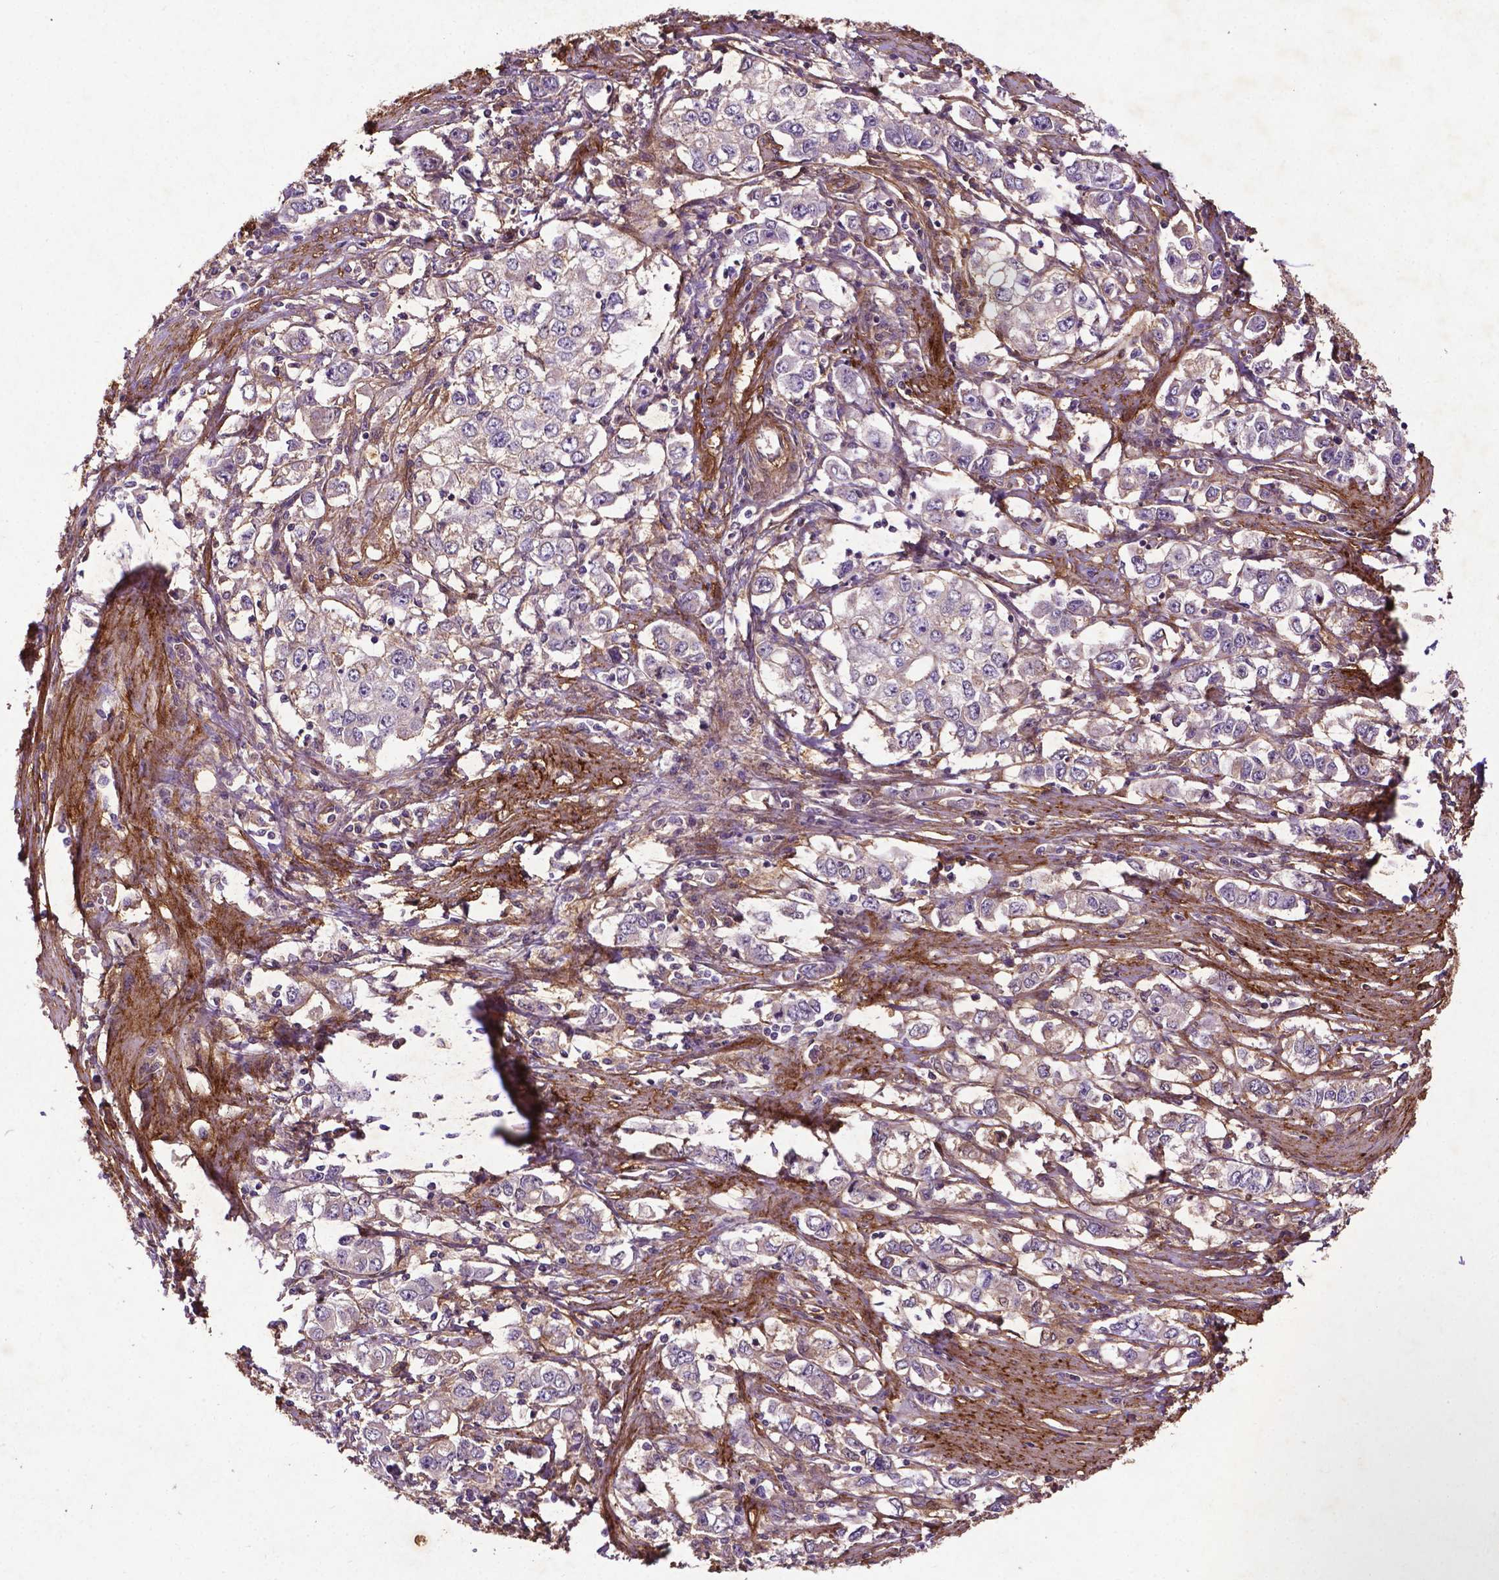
{"staining": {"intensity": "negative", "quantity": "none", "location": "none"}, "tissue": "stomach cancer", "cell_type": "Tumor cells", "image_type": "cancer", "snomed": [{"axis": "morphology", "description": "Adenocarcinoma, NOS"}, {"axis": "topography", "description": "Stomach, lower"}], "caption": "Immunohistochemistry image of stomach cancer (adenocarcinoma) stained for a protein (brown), which reveals no staining in tumor cells.", "gene": "RRAS", "patient": {"sex": "female", "age": 72}}